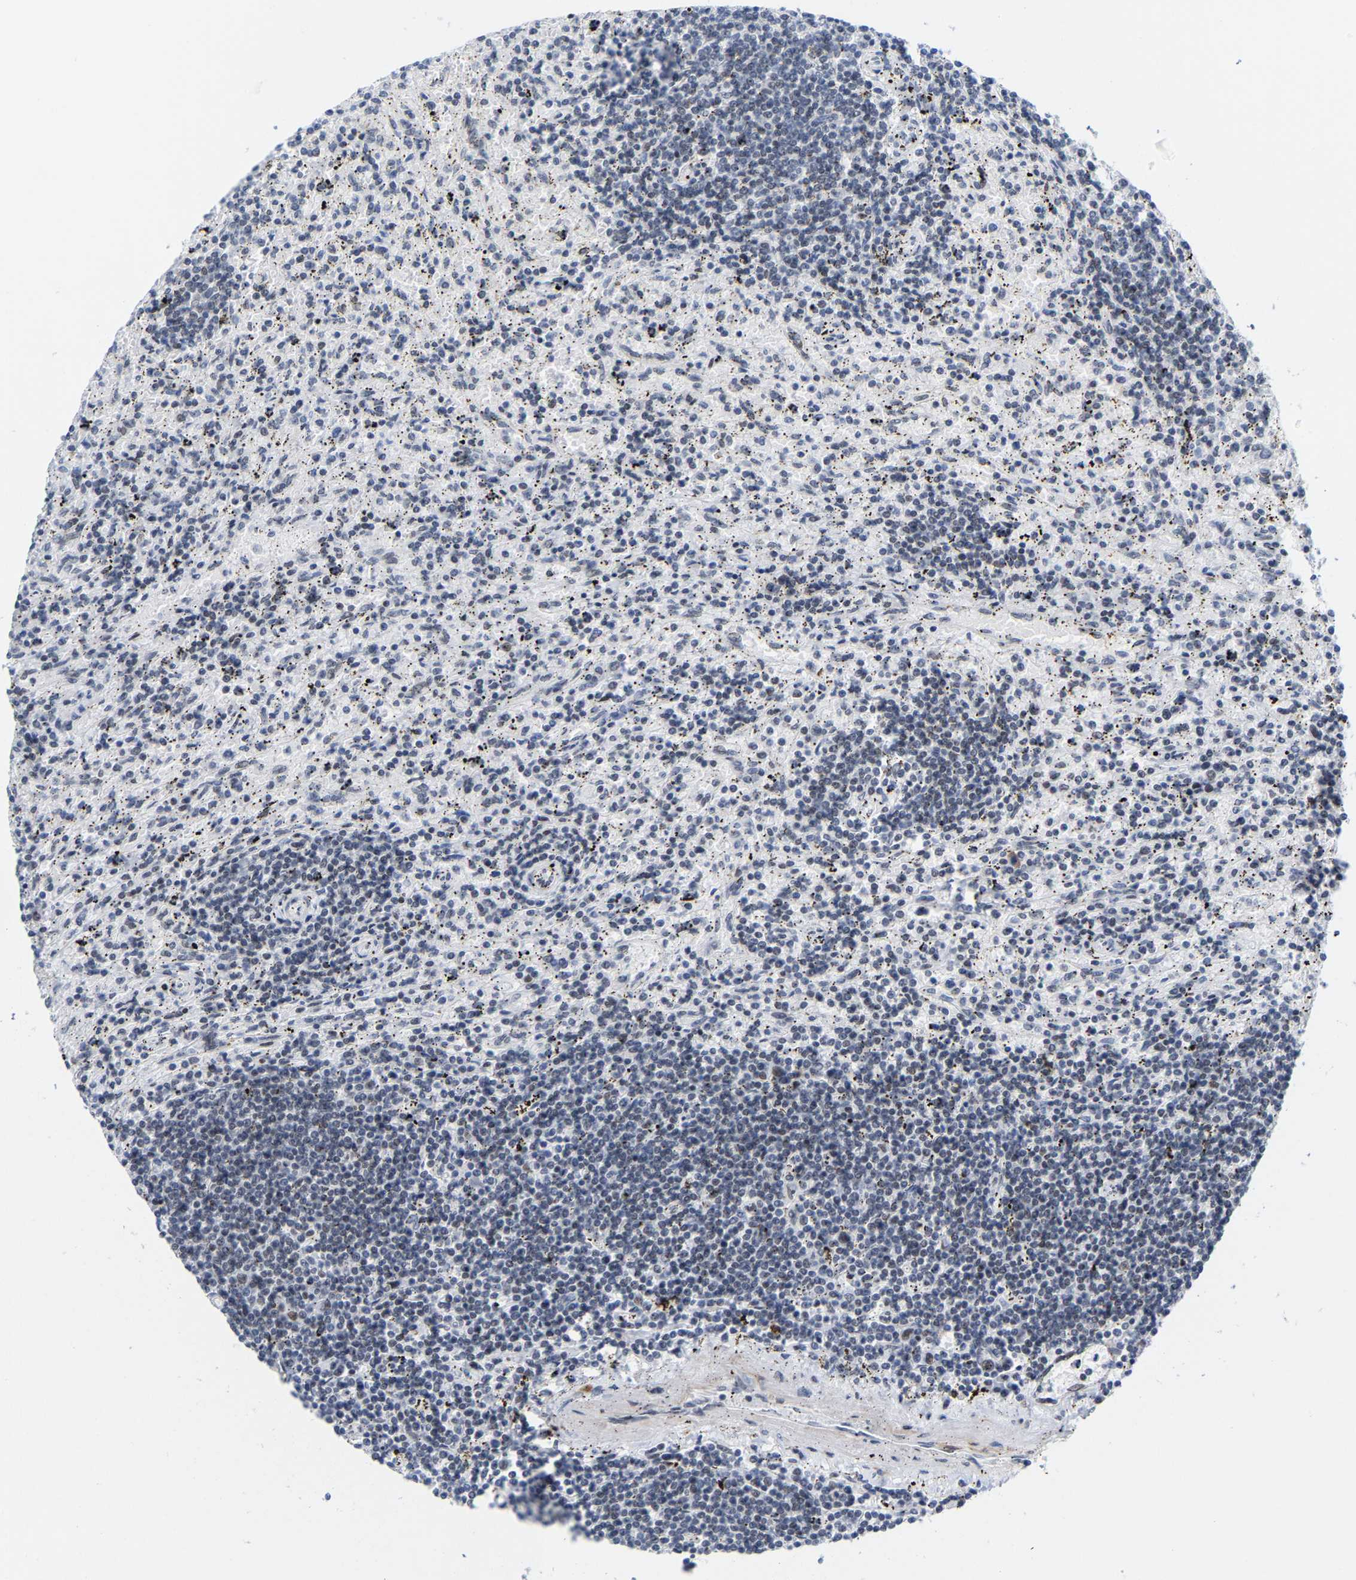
{"staining": {"intensity": "weak", "quantity": "<25%", "location": "nuclear"}, "tissue": "lymphoma", "cell_type": "Tumor cells", "image_type": "cancer", "snomed": [{"axis": "morphology", "description": "Malignant lymphoma, non-Hodgkin's type, Low grade"}, {"axis": "topography", "description": "Spleen"}], "caption": "Immunohistochemistry (IHC) of lymphoma reveals no positivity in tumor cells.", "gene": "FAM180A", "patient": {"sex": "male", "age": 76}}